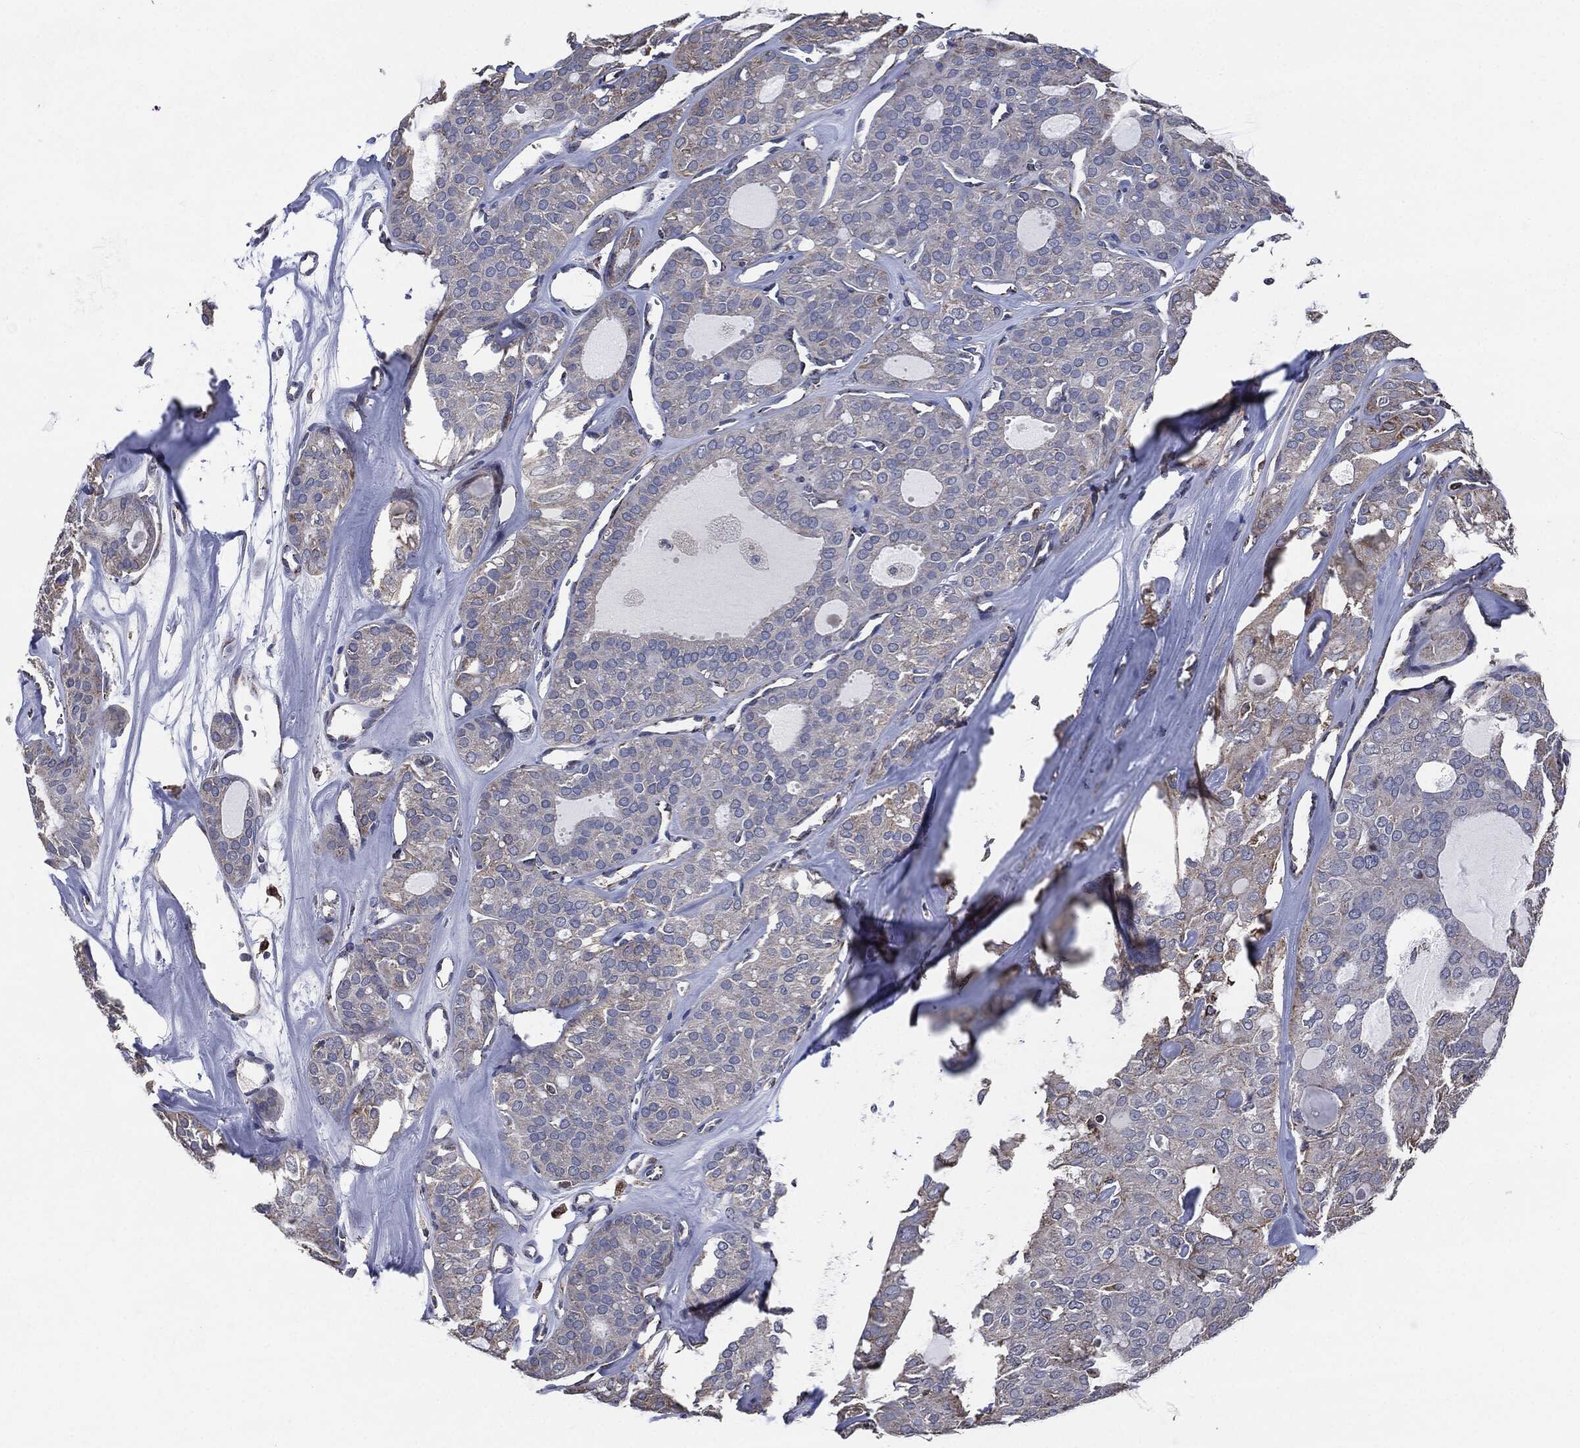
{"staining": {"intensity": "negative", "quantity": "none", "location": "none"}, "tissue": "thyroid cancer", "cell_type": "Tumor cells", "image_type": "cancer", "snomed": [{"axis": "morphology", "description": "Follicular adenoma carcinoma, NOS"}, {"axis": "topography", "description": "Thyroid gland"}], "caption": "Immunohistochemistry micrograph of neoplastic tissue: thyroid cancer stained with DAB displays no significant protein expression in tumor cells. (DAB immunohistochemistry with hematoxylin counter stain).", "gene": "NDUFV2", "patient": {"sex": "male", "age": 75}}